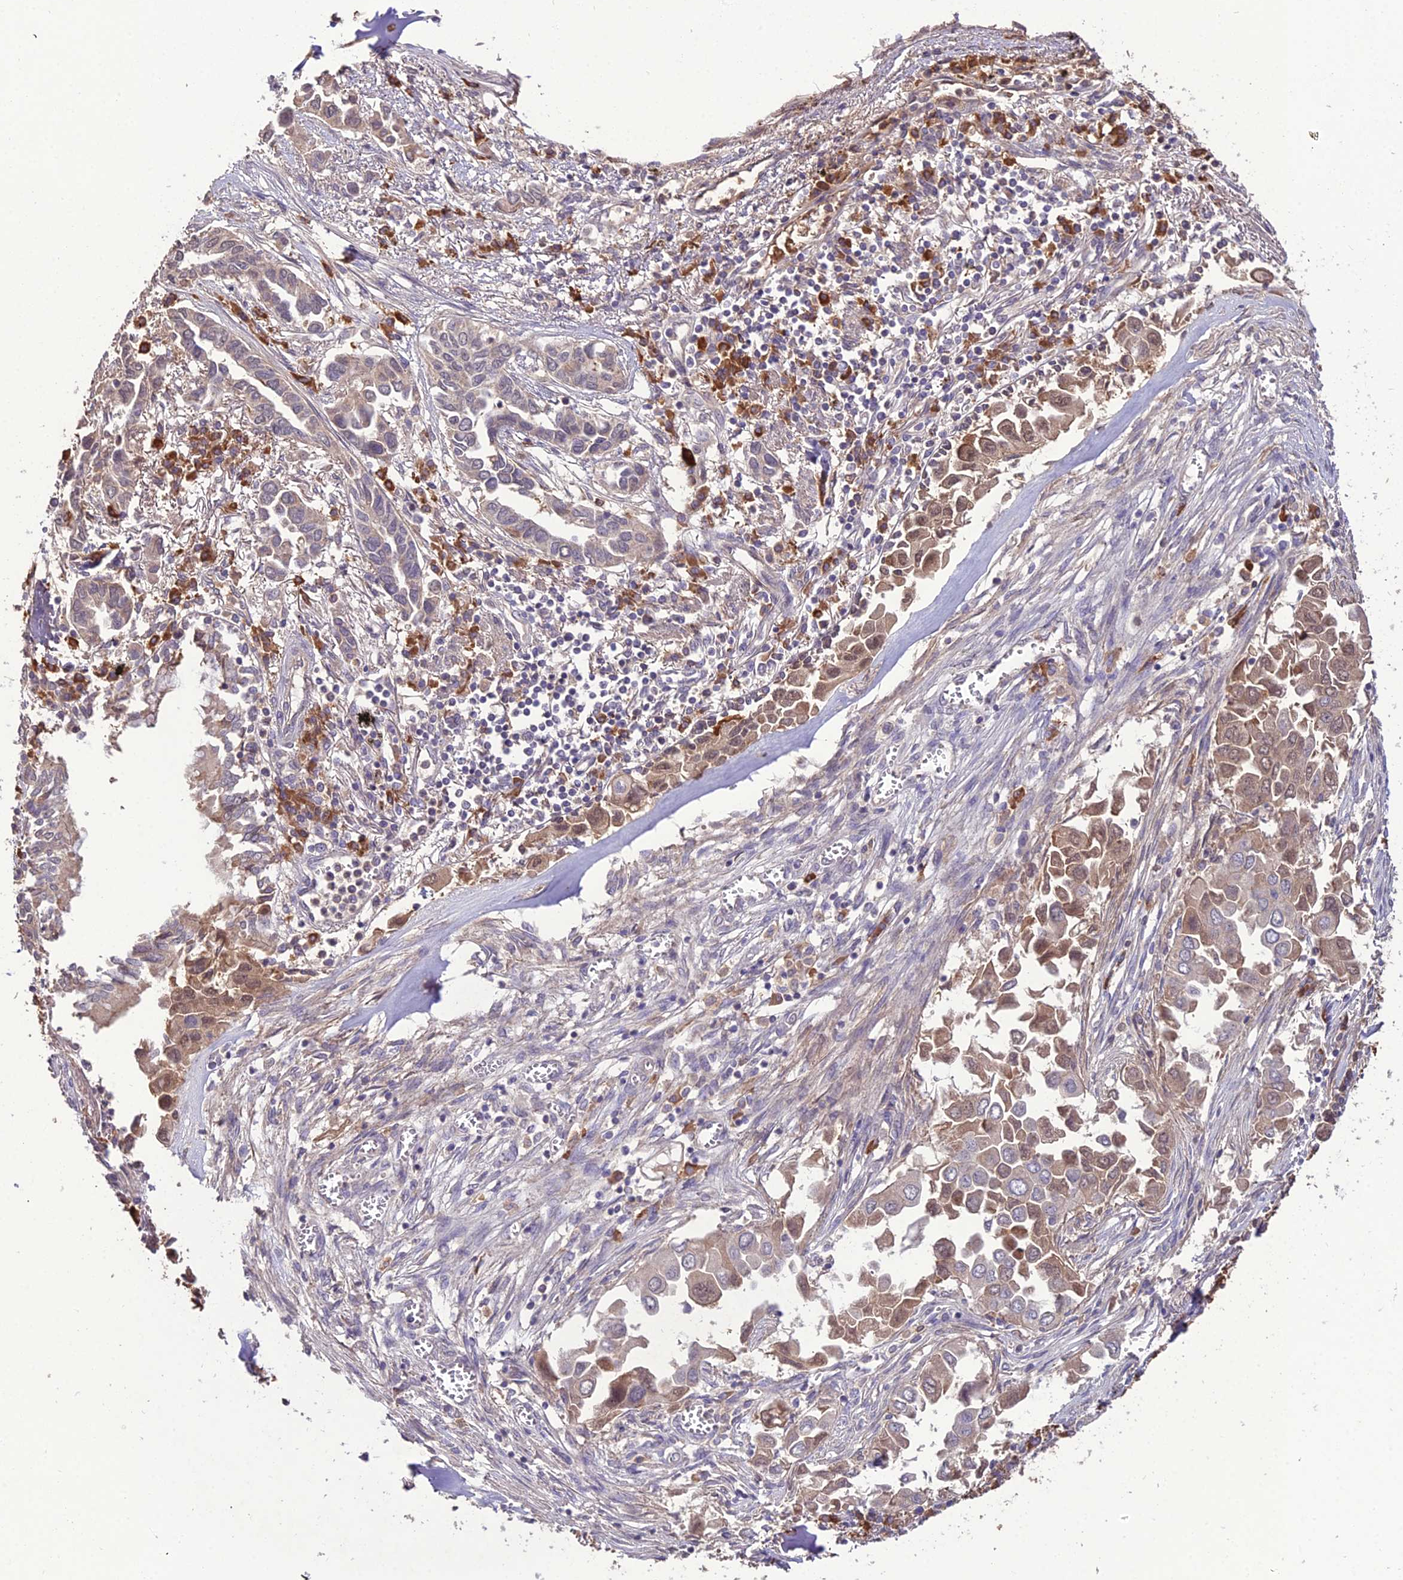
{"staining": {"intensity": "weak", "quantity": ">75%", "location": "cytoplasmic/membranous"}, "tissue": "lung cancer", "cell_type": "Tumor cells", "image_type": "cancer", "snomed": [{"axis": "morphology", "description": "Adenocarcinoma, NOS"}, {"axis": "topography", "description": "Lung"}], "caption": "This is a histology image of immunohistochemistry staining of lung adenocarcinoma, which shows weak positivity in the cytoplasmic/membranous of tumor cells.", "gene": "KCTD16", "patient": {"sex": "female", "age": 76}}